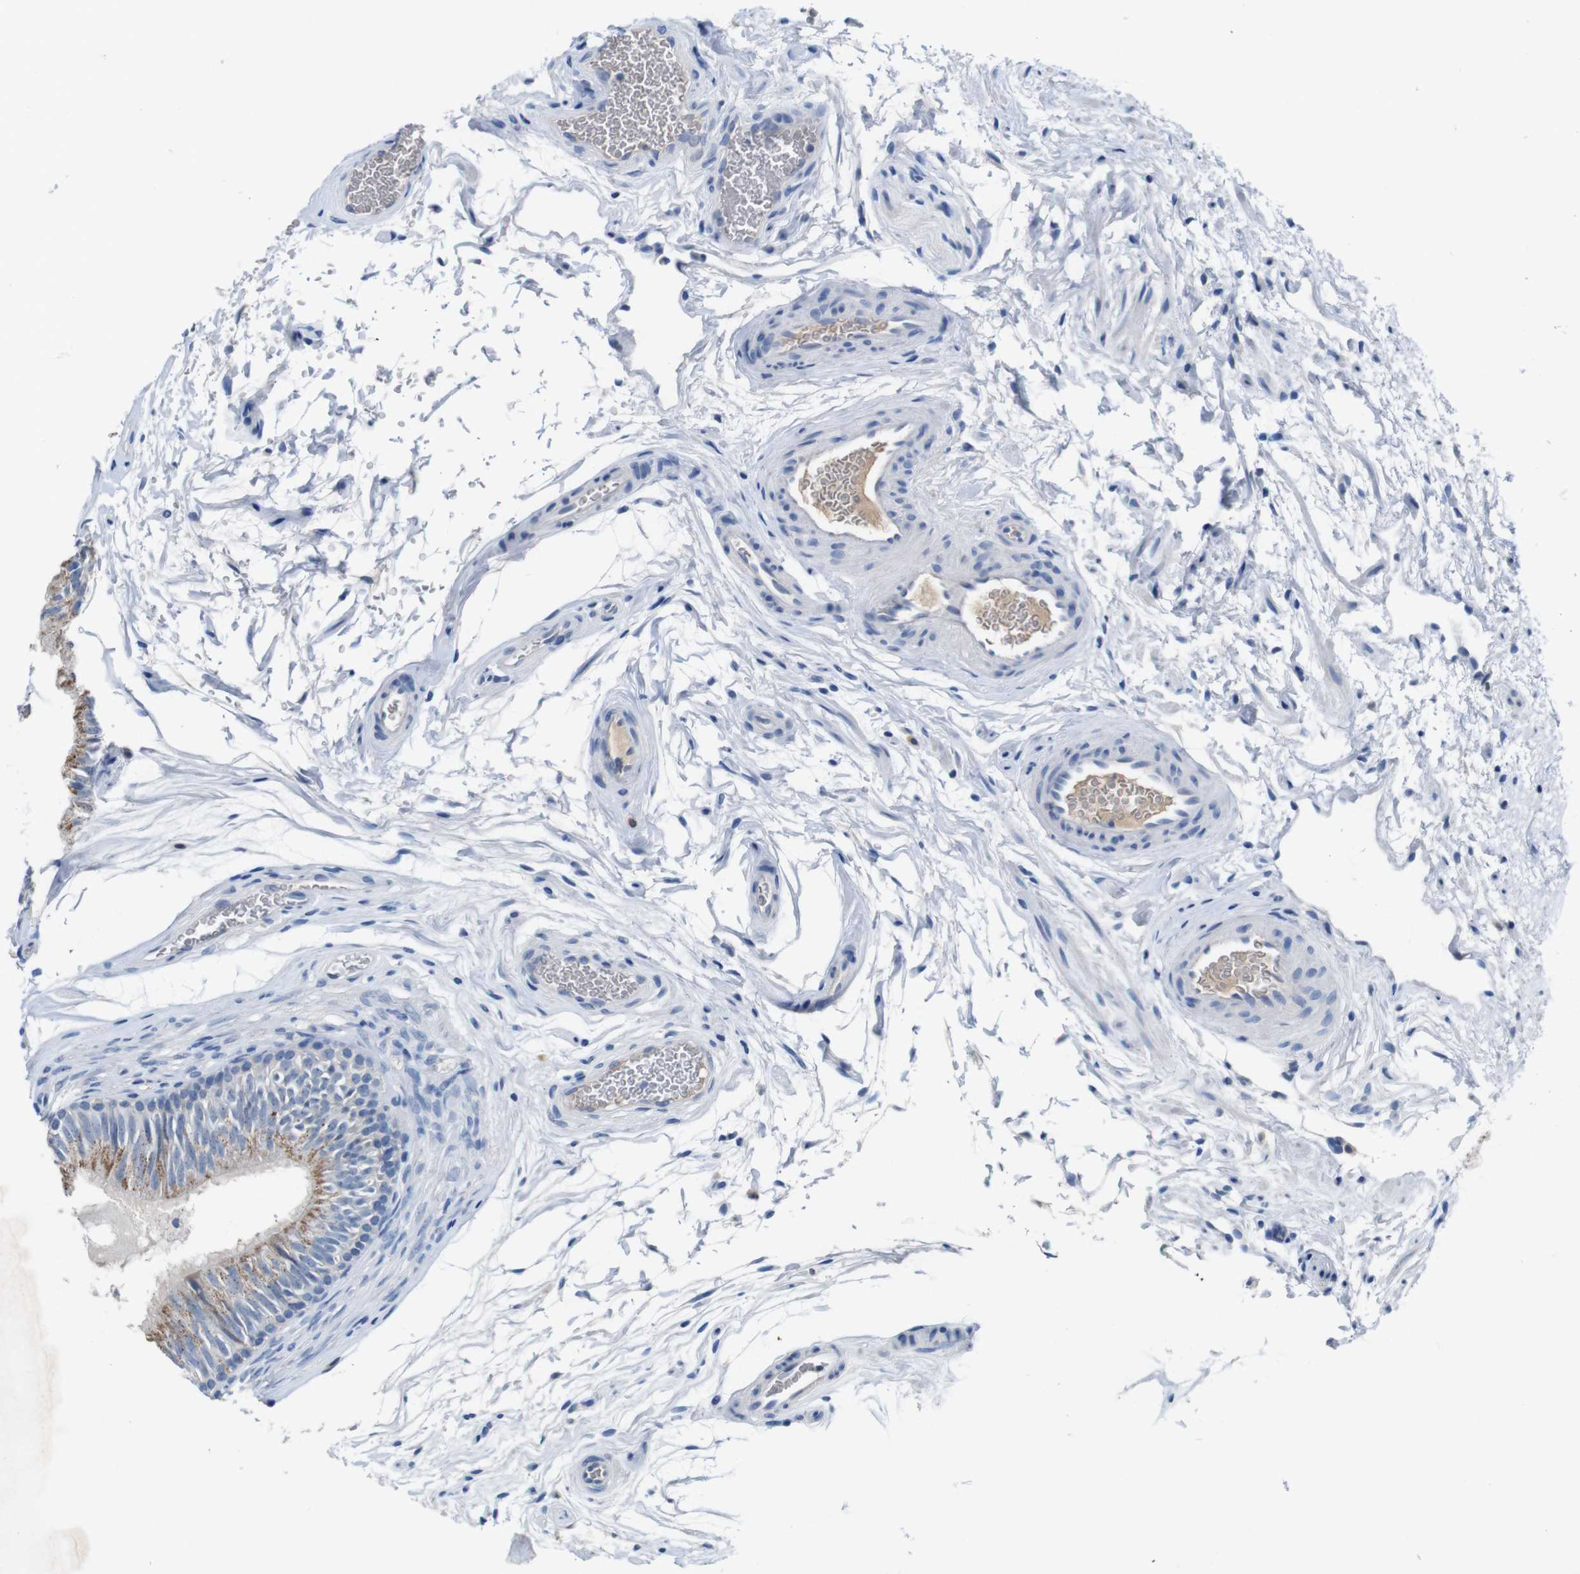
{"staining": {"intensity": "moderate", "quantity": "<25%", "location": "cytoplasmic/membranous"}, "tissue": "epididymis", "cell_type": "Glandular cells", "image_type": "normal", "snomed": [{"axis": "morphology", "description": "Normal tissue, NOS"}, {"axis": "topography", "description": "Epididymis"}], "caption": "IHC photomicrograph of benign epididymis: epididymis stained using immunohistochemistry (IHC) exhibits low levels of moderate protein expression localized specifically in the cytoplasmic/membranous of glandular cells, appearing as a cytoplasmic/membranous brown color.", "gene": "SLC2A8", "patient": {"sex": "male", "age": 36}}